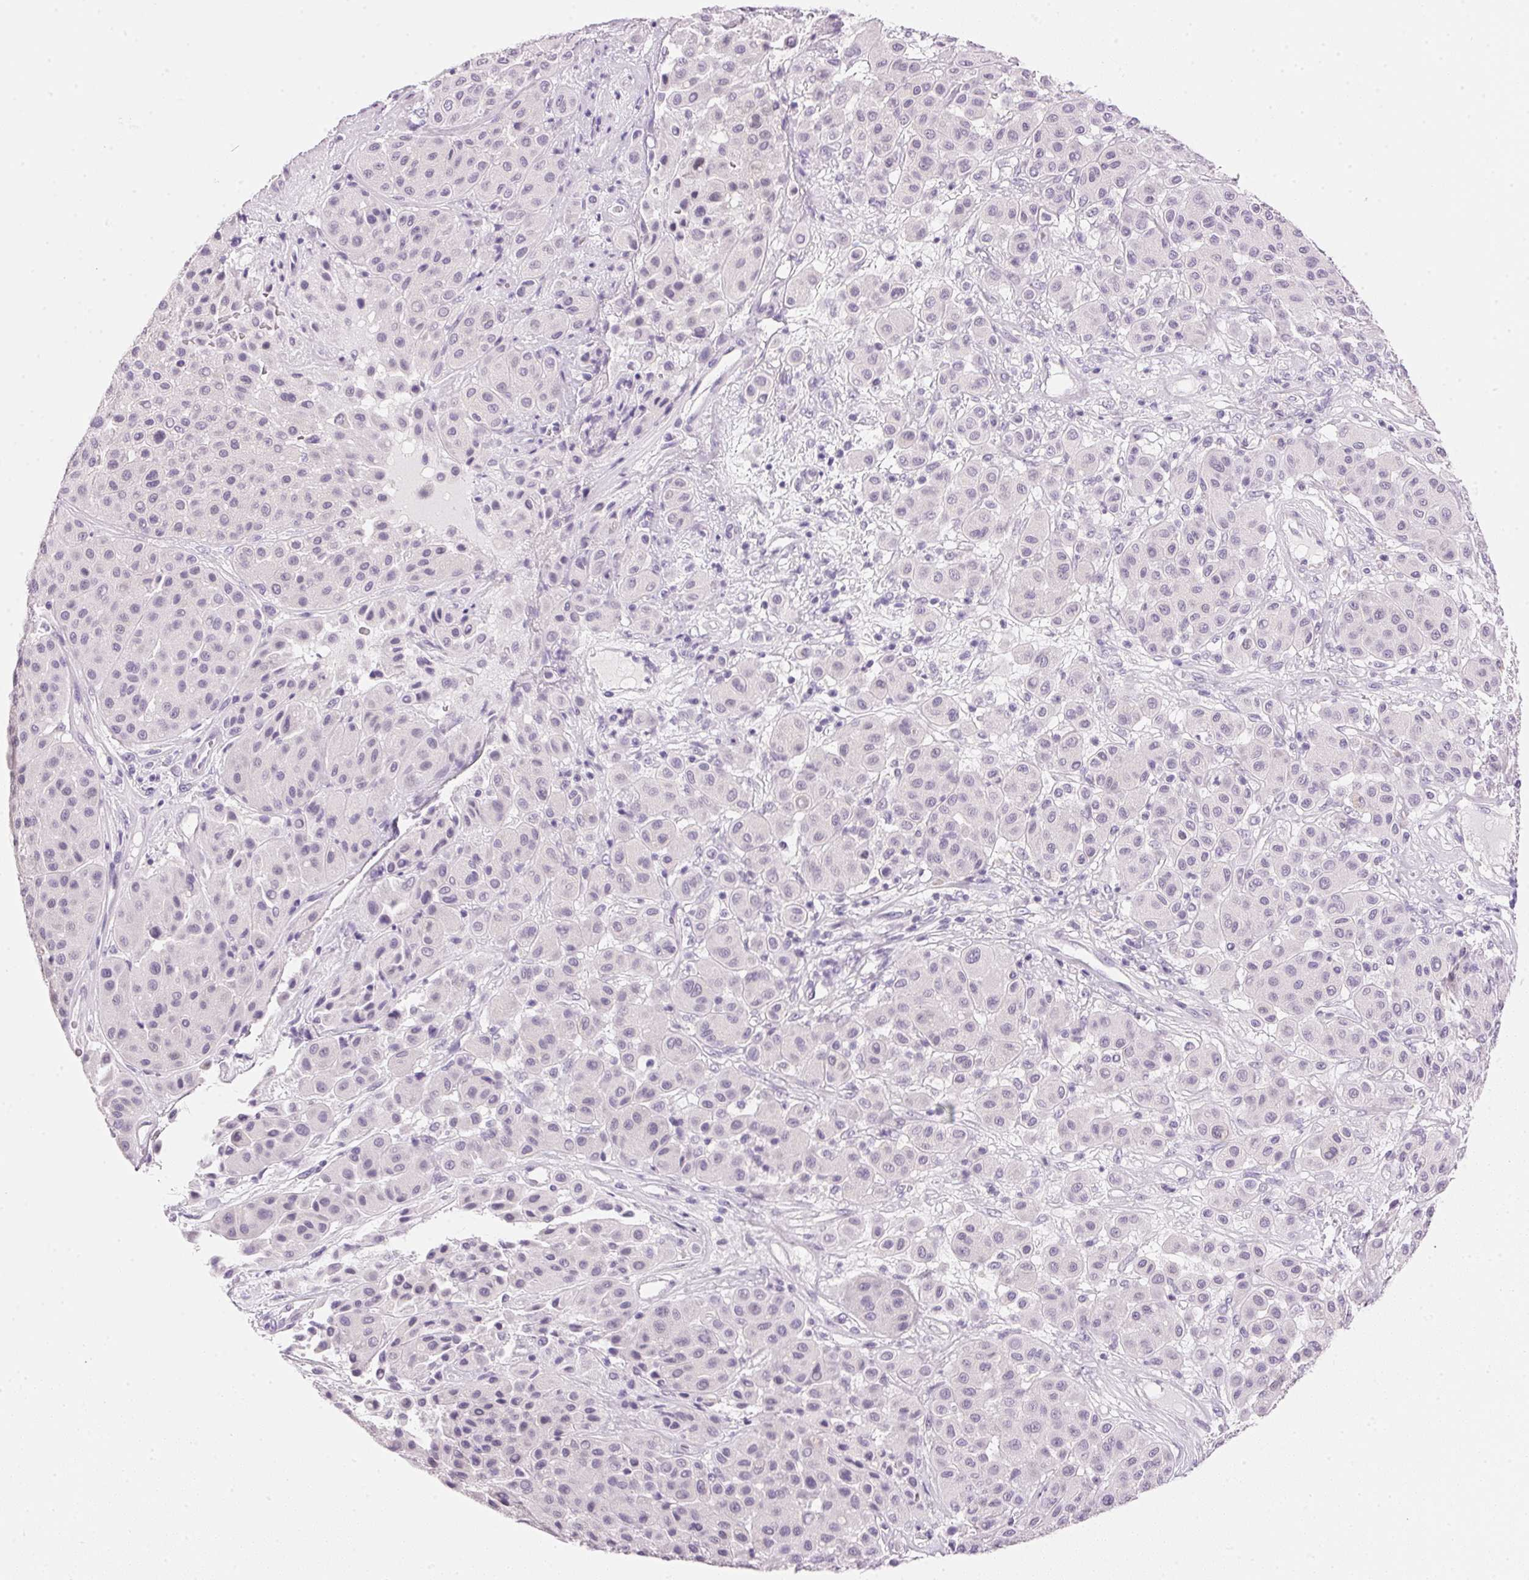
{"staining": {"intensity": "negative", "quantity": "none", "location": "none"}, "tissue": "melanoma", "cell_type": "Tumor cells", "image_type": "cancer", "snomed": [{"axis": "morphology", "description": "Malignant melanoma, Metastatic site"}, {"axis": "topography", "description": "Smooth muscle"}], "caption": "The image shows no staining of tumor cells in malignant melanoma (metastatic site). (DAB IHC with hematoxylin counter stain).", "gene": "IGFBP1", "patient": {"sex": "male", "age": 41}}